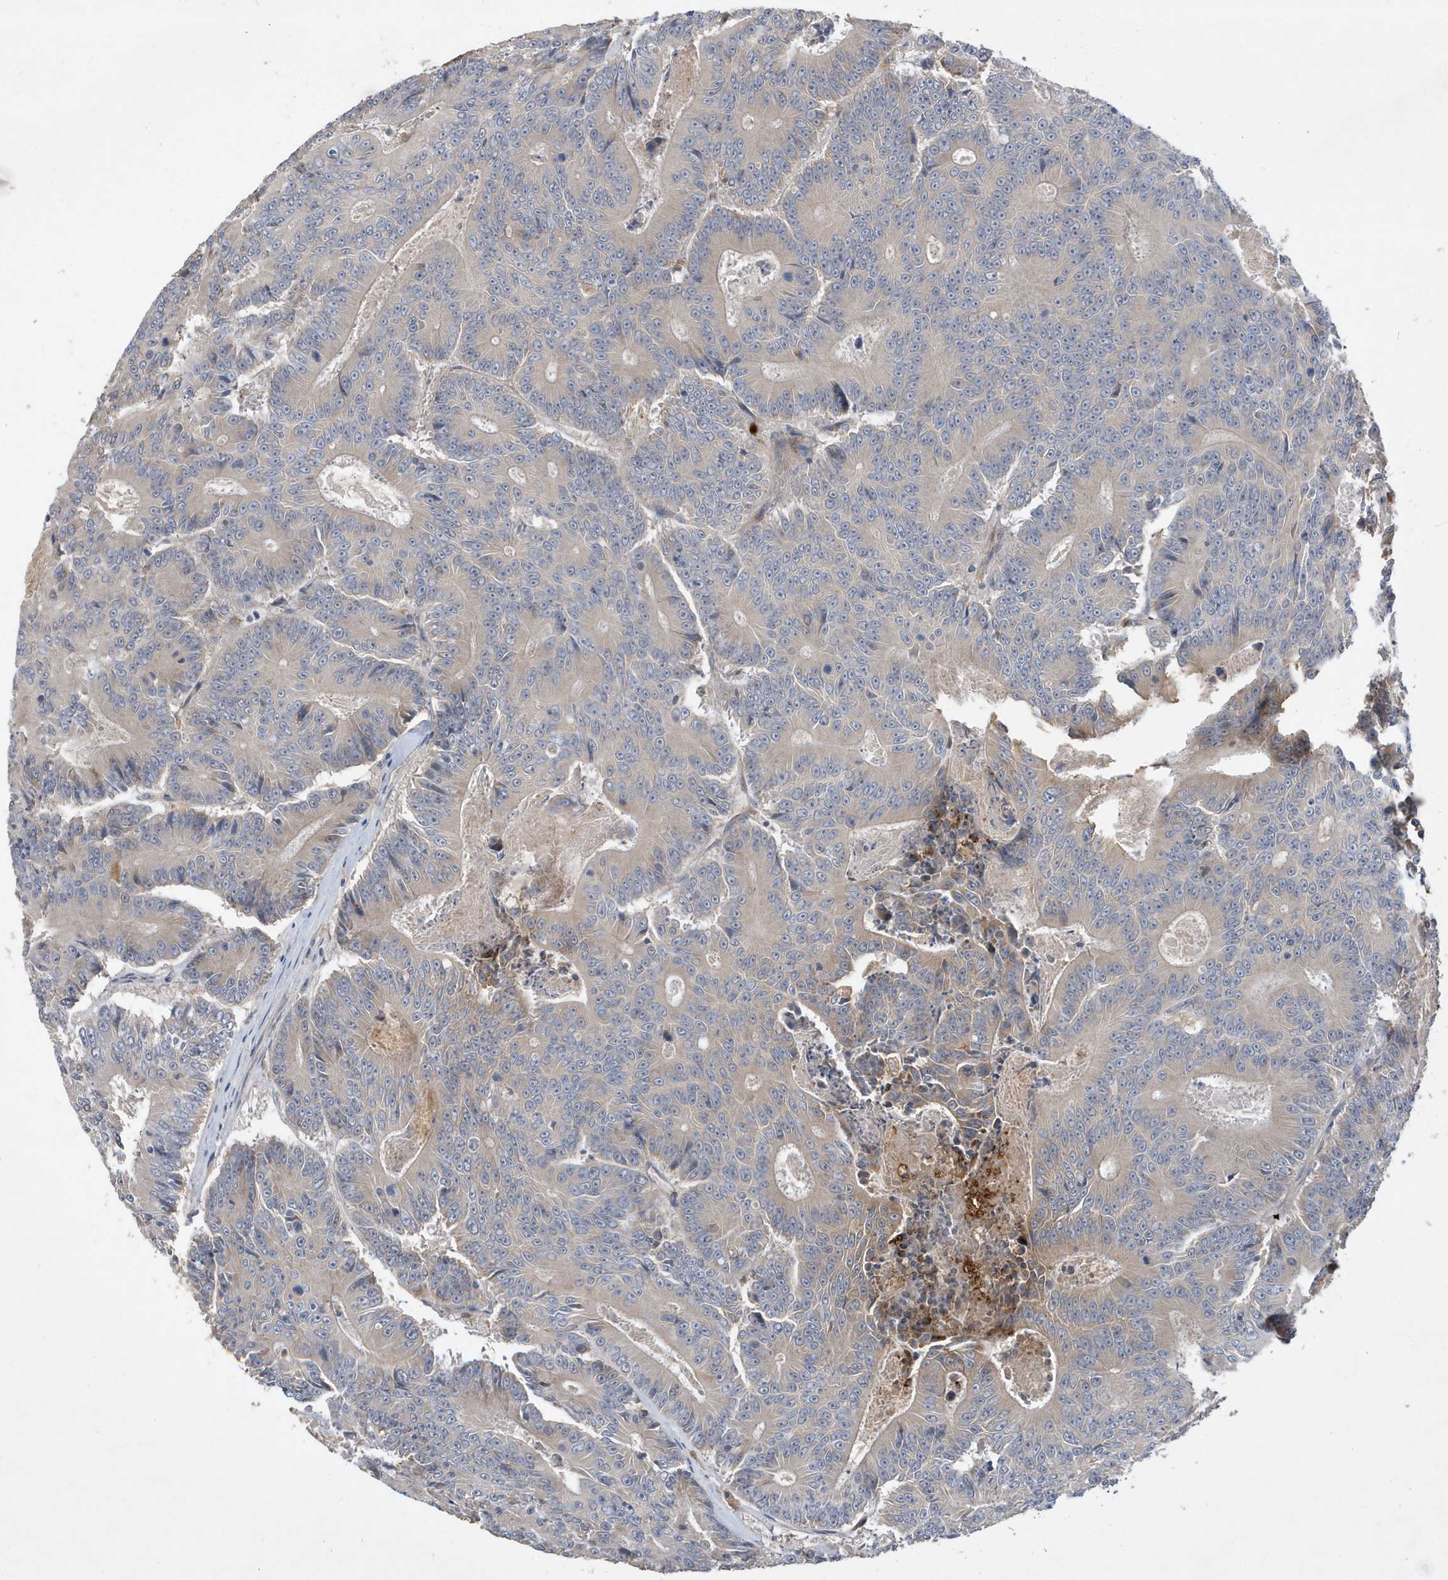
{"staining": {"intensity": "negative", "quantity": "none", "location": "none"}, "tissue": "colorectal cancer", "cell_type": "Tumor cells", "image_type": "cancer", "snomed": [{"axis": "morphology", "description": "Adenocarcinoma, NOS"}, {"axis": "topography", "description": "Colon"}], "caption": "High power microscopy photomicrograph of an immunohistochemistry (IHC) image of colorectal cancer (adenocarcinoma), revealing no significant staining in tumor cells.", "gene": "LAPTM4A", "patient": {"sex": "male", "age": 83}}